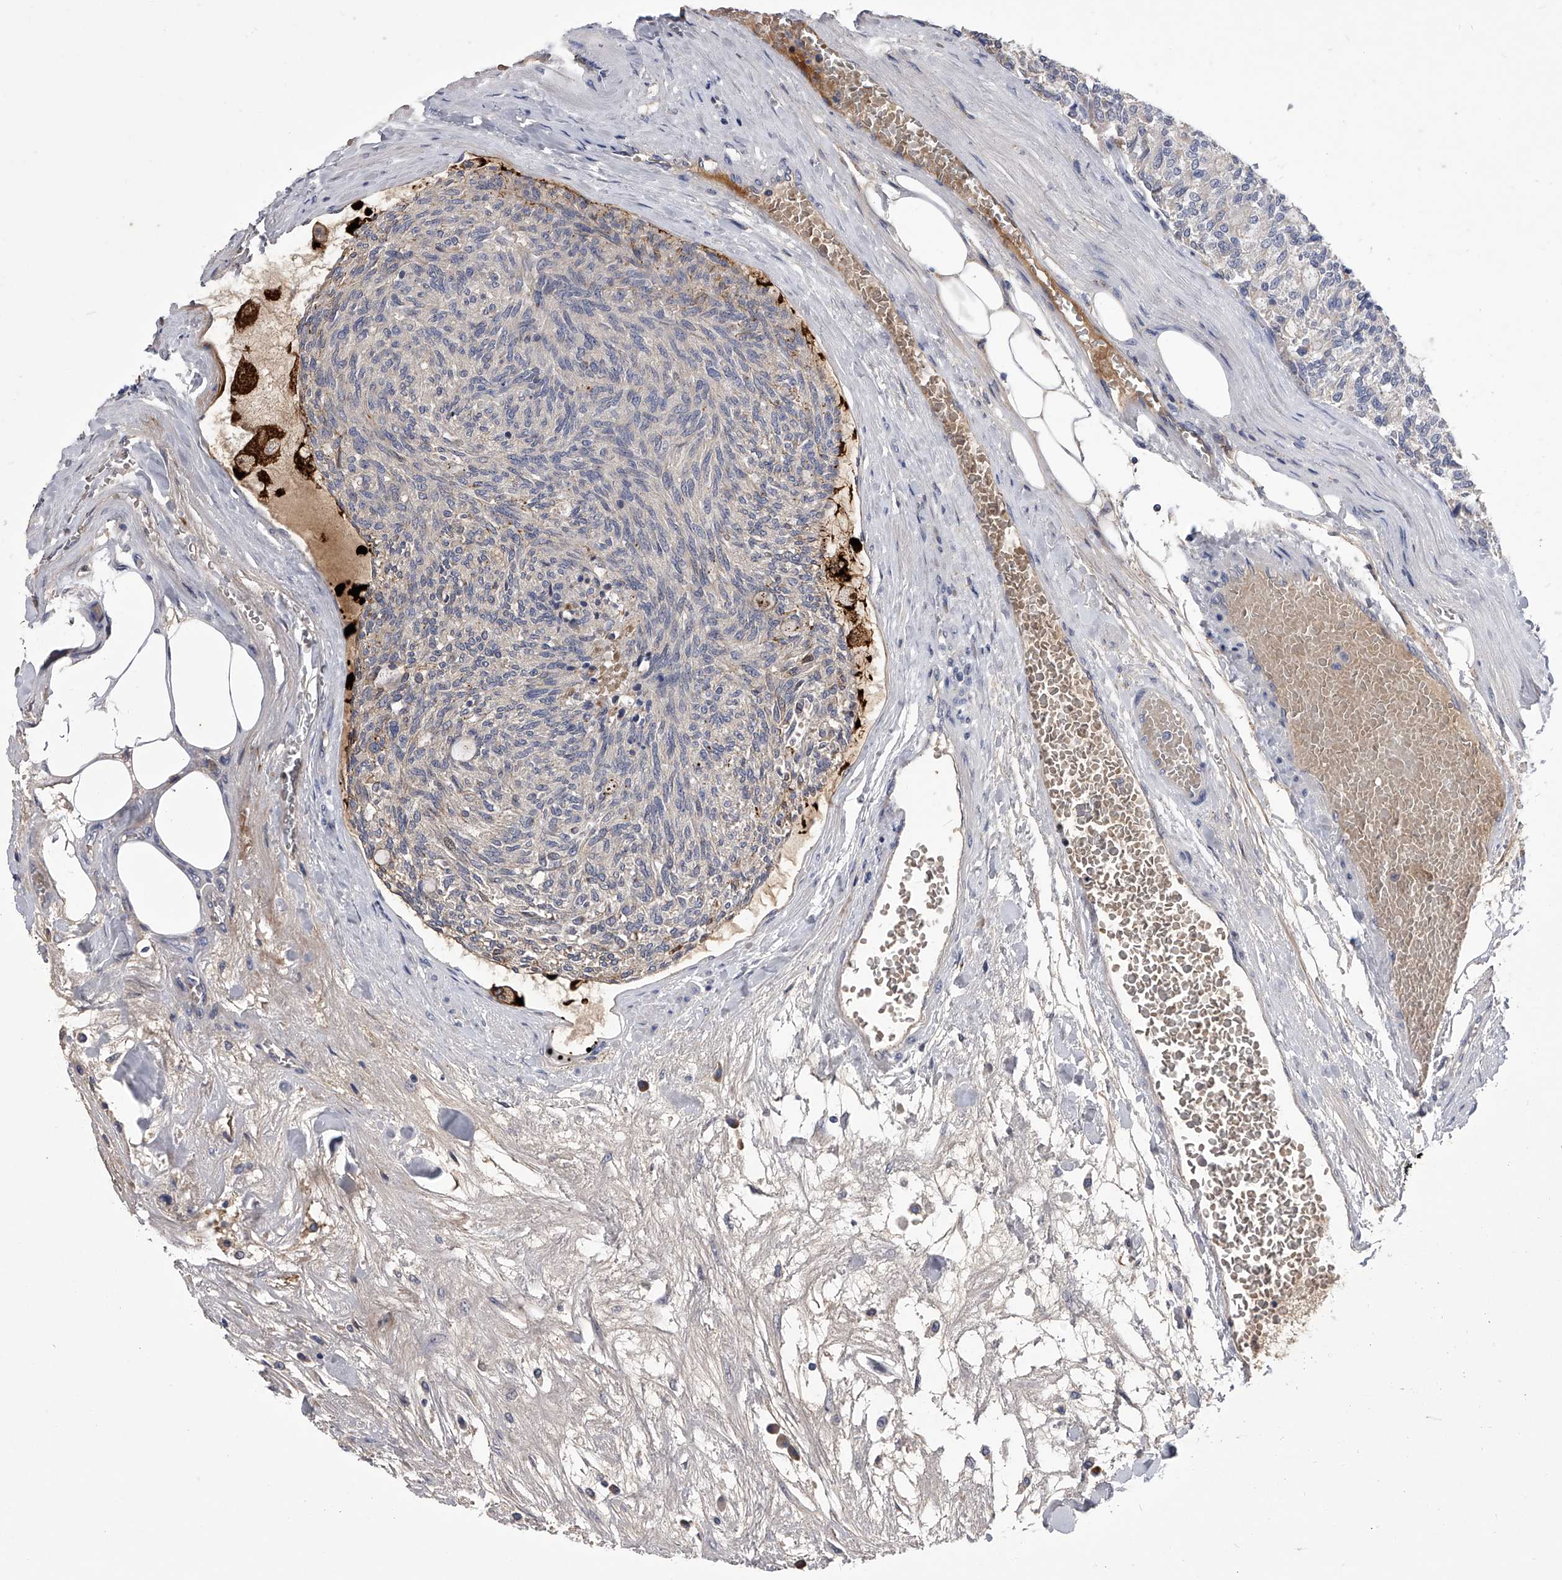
{"staining": {"intensity": "negative", "quantity": "none", "location": "none"}, "tissue": "carcinoid", "cell_type": "Tumor cells", "image_type": "cancer", "snomed": [{"axis": "morphology", "description": "Carcinoid, malignant, NOS"}, {"axis": "topography", "description": "Pancreas"}], "caption": "Carcinoid stained for a protein using IHC displays no positivity tumor cells.", "gene": "MDN1", "patient": {"sex": "female", "age": 54}}